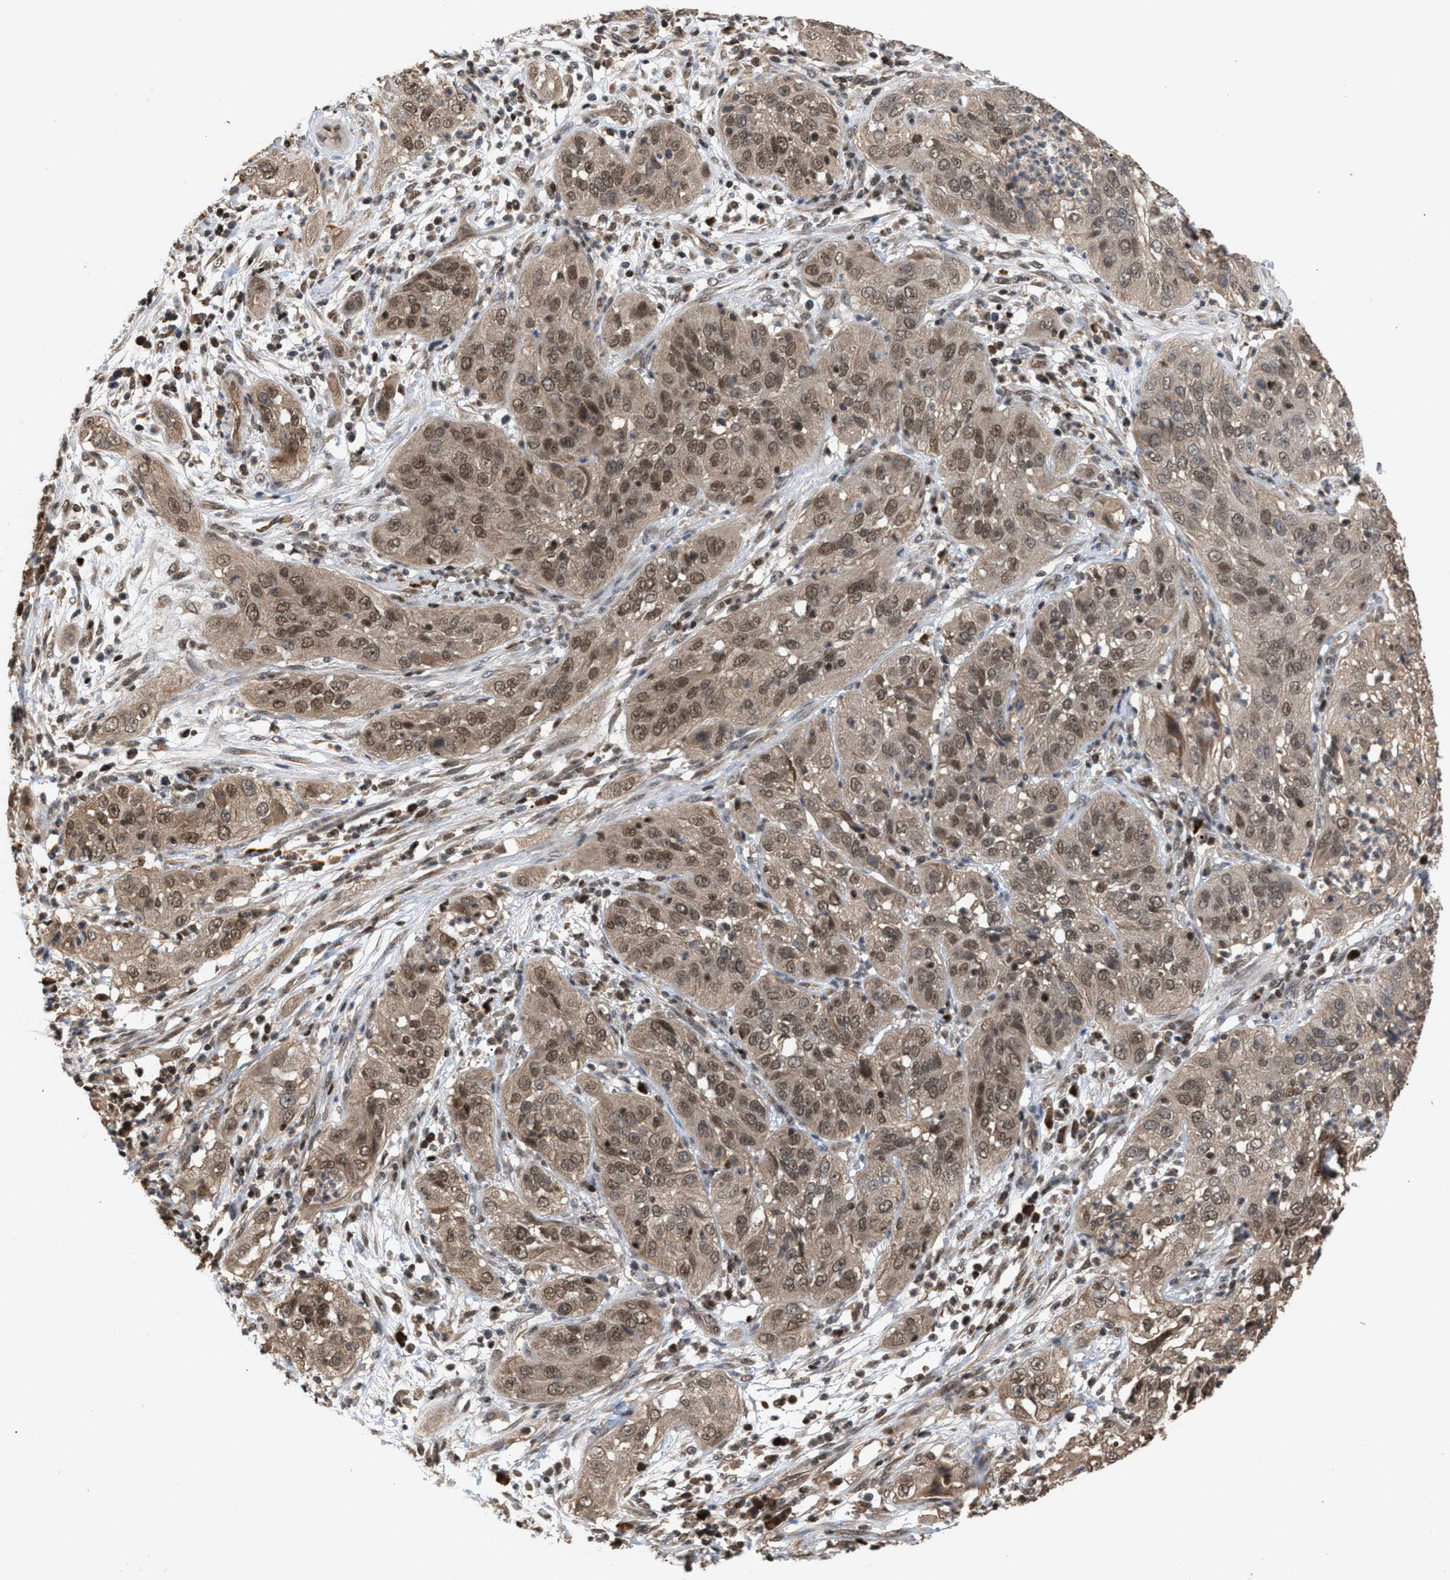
{"staining": {"intensity": "moderate", "quantity": ">75%", "location": "cytoplasmic/membranous,nuclear"}, "tissue": "cervical cancer", "cell_type": "Tumor cells", "image_type": "cancer", "snomed": [{"axis": "morphology", "description": "Squamous cell carcinoma, NOS"}, {"axis": "topography", "description": "Cervix"}], "caption": "Moderate cytoplasmic/membranous and nuclear staining is appreciated in about >75% of tumor cells in squamous cell carcinoma (cervical).", "gene": "C9orf78", "patient": {"sex": "female", "age": 32}}